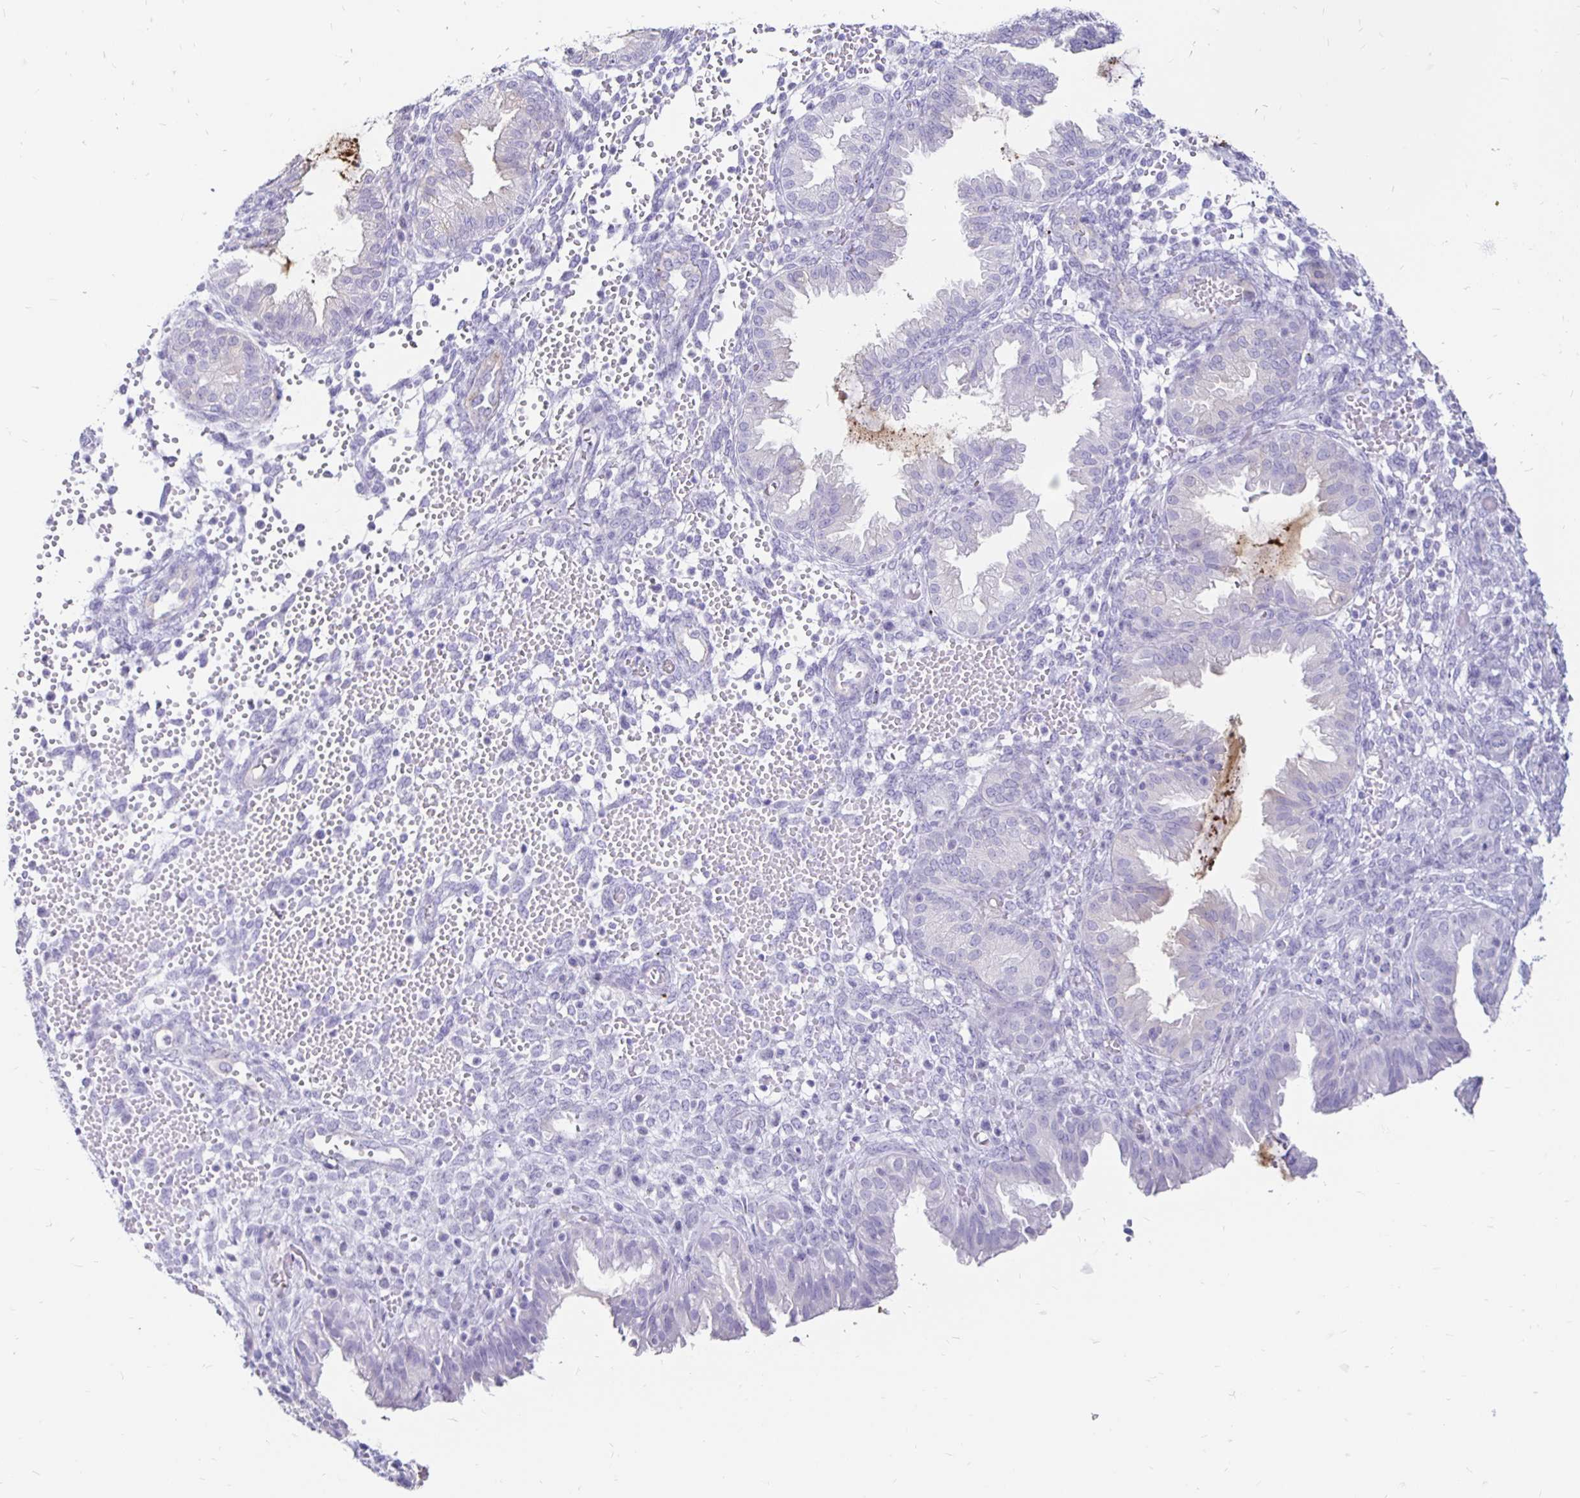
{"staining": {"intensity": "negative", "quantity": "none", "location": "none"}, "tissue": "endometrium", "cell_type": "Cells in endometrial stroma", "image_type": "normal", "snomed": [{"axis": "morphology", "description": "Normal tissue, NOS"}, {"axis": "topography", "description": "Endometrium"}], "caption": "High magnification brightfield microscopy of normal endometrium stained with DAB (3,3'-diaminobenzidine) (brown) and counterstained with hematoxylin (blue): cells in endometrial stroma show no significant expression. Nuclei are stained in blue.", "gene": "TIMP1", "patient": {"sex": "female", "age": 33}}